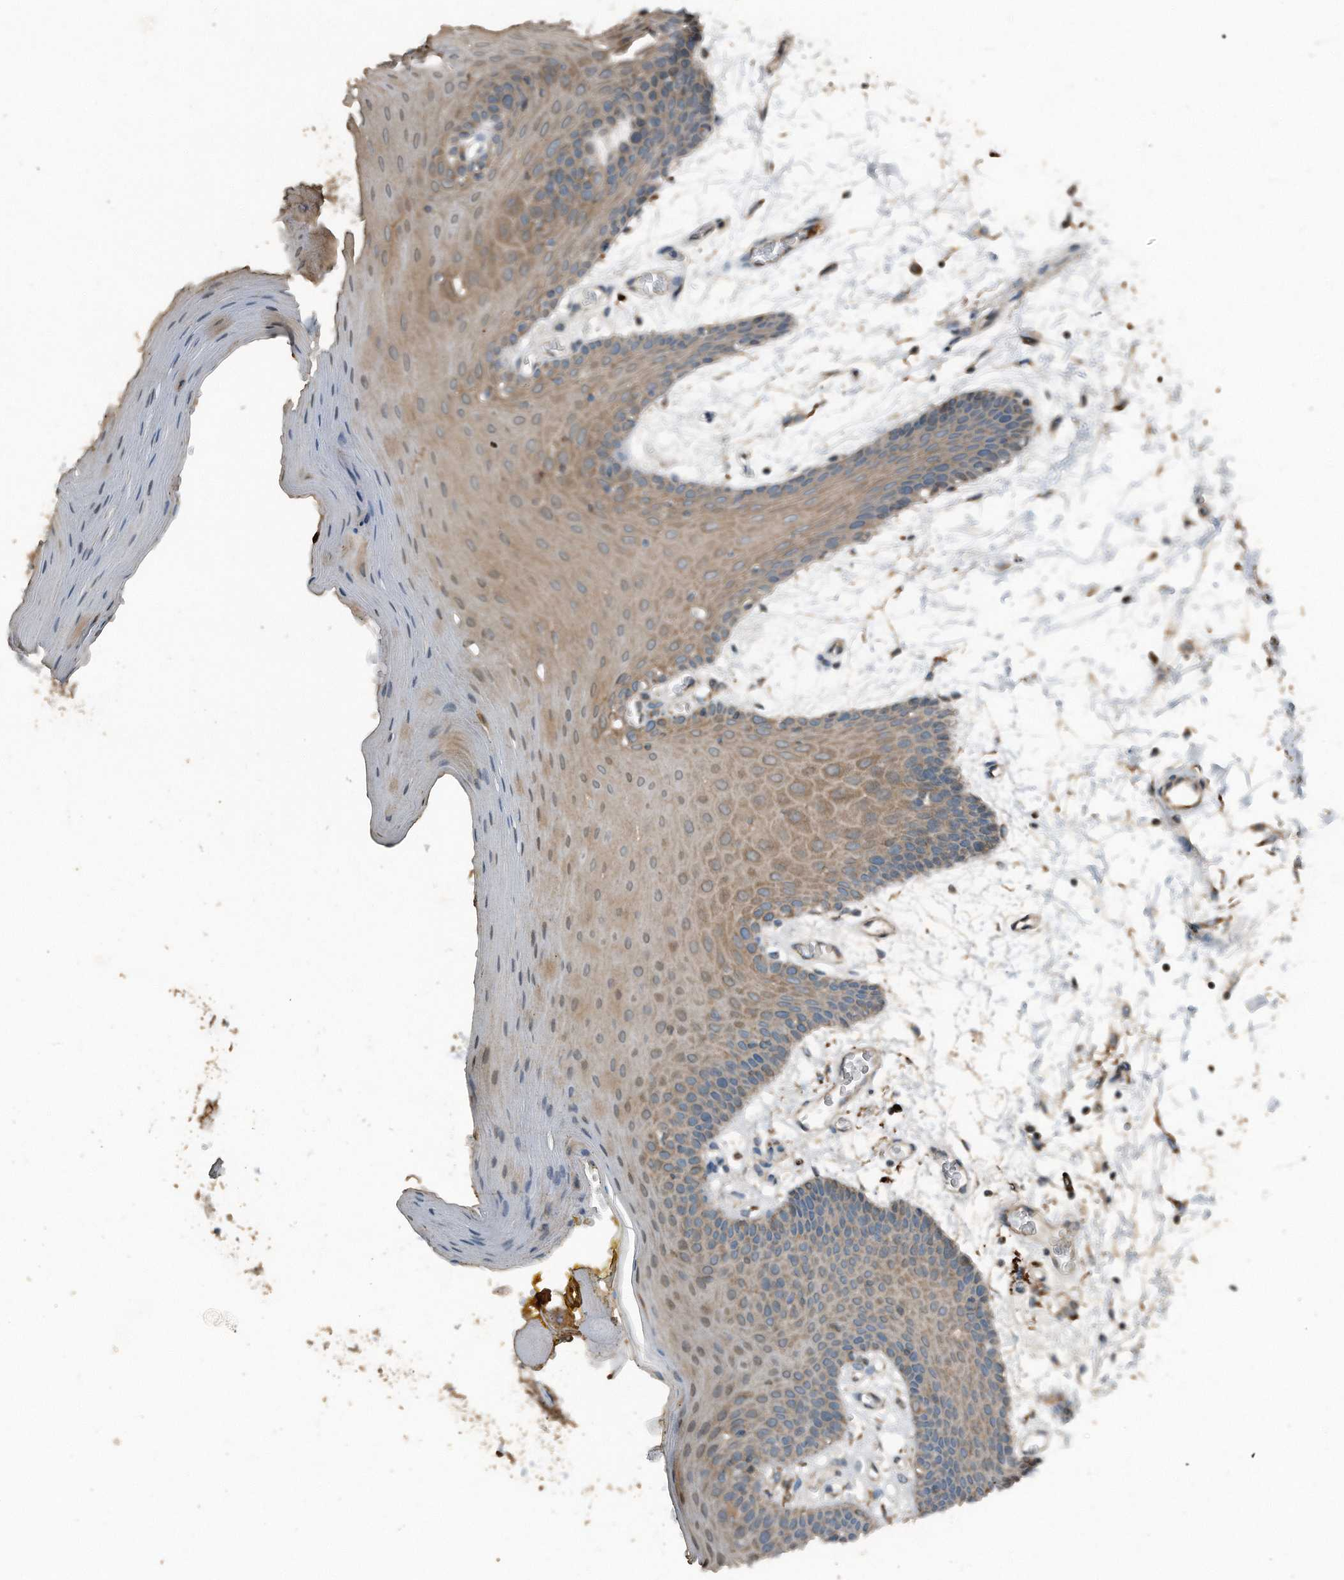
{"staining": {"intensity": "moderate", "quantity": ">75%", "location": "cytoplasmic/membranous"}, "tissue": "oral mucosa", "cell_type": "Squamous epithelial cells", "image_type": "normal", "snomed": [{"axis": "morphology", "description": "Normal tissue, NOS"}, {"axis": "morphology", "description": "Squamous cell carcinoma, NOS"}, {"axis": "topography", "description": "Skeletal muscle"}, {"axis": "topography", "description": "Oral tissue"}, {"axis": "topography", "description": "Salivary gland"}, {"axis": "topography", "description": "Head-Neck"}], "caption": "Immunohistochemistry (DAB) staining of unremarkable oral mucosa shows moderate cytoplasmic/membranous protein expression in about >75% of squamous epithelial cells.", "gene": "C9", "patient": {"sex": "male", "age": 54}}